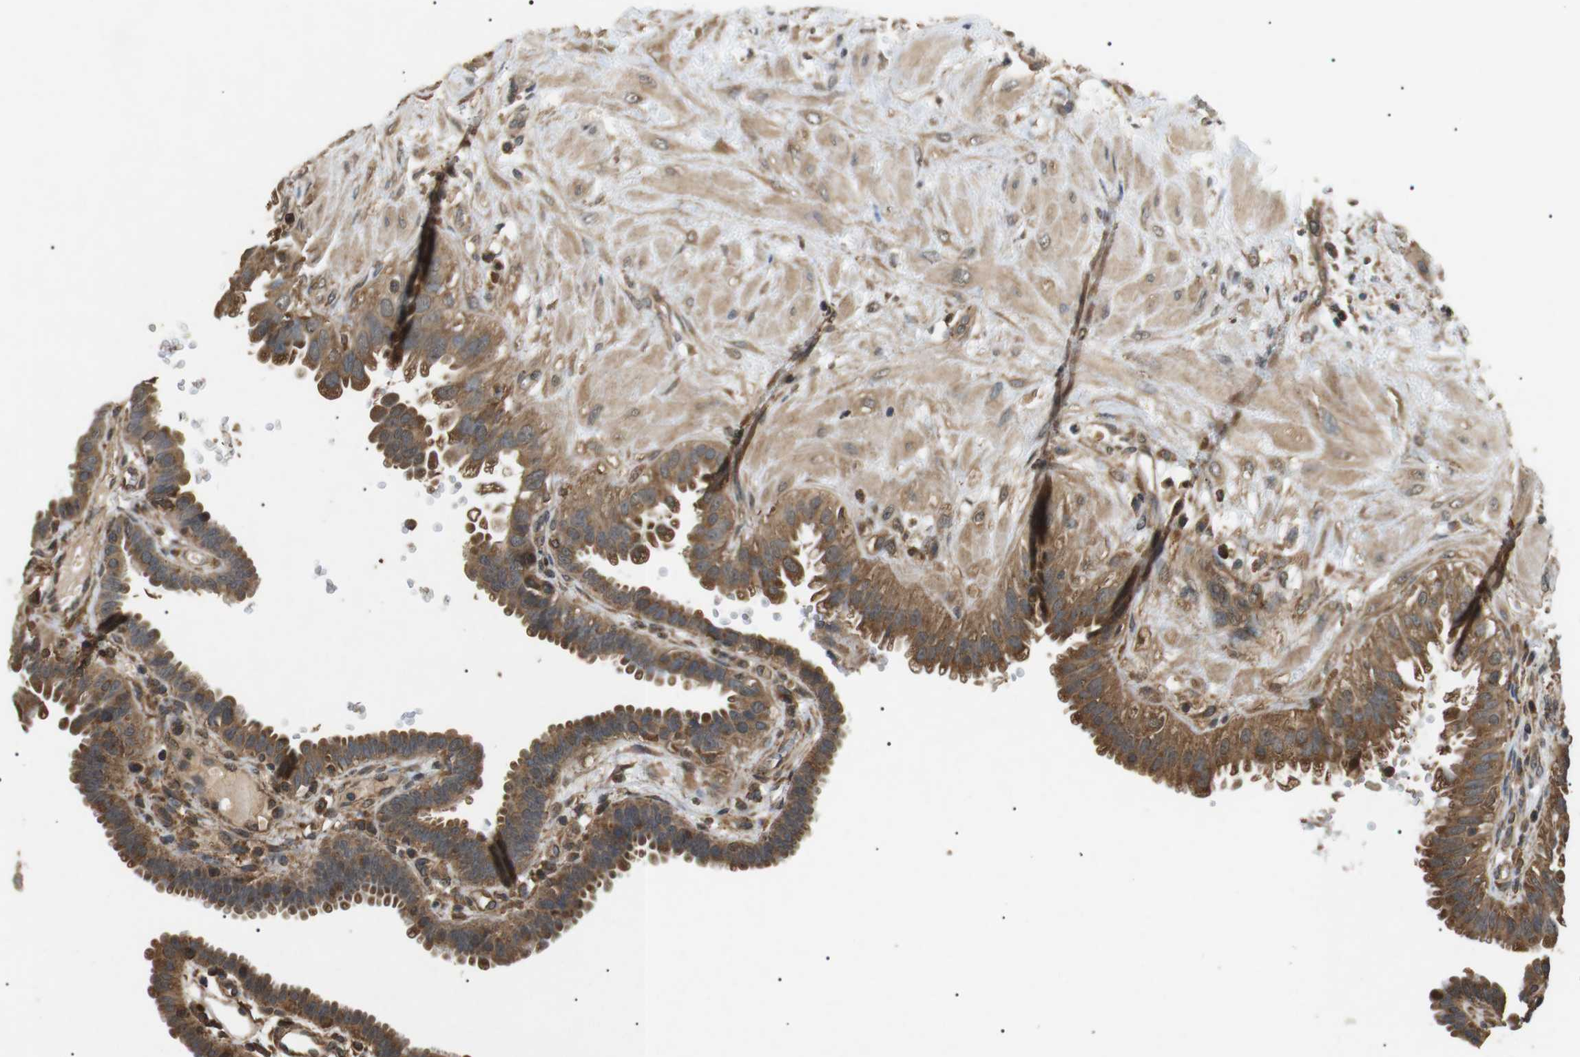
{"staining": {"intensity": "moderate", "quantity": ">75%", "location": "cytoplasmic/membranous"}, "tissue": "fallopian tube", "cell_type": "Glandular cells", "image_type": "normal", "snomed": [{"axis": "morphology", "description": "Normal tissue, NOS"}, {"axis": "topography", "description": "Fallopian tube"}, {"axis": "topography", "description": "Placenta"}], "caption": "Normal fallopian tube reveals moderate cytoplasmic/membranous positivity in about >75% of glandular cells, visualized by immunohistochemistry. Immunohistochemistry stains the protein of interest in brown and the nuclei are stained blue.", "gene": "TBC1D15", "patient": {"sex": "female", "age": 34}}